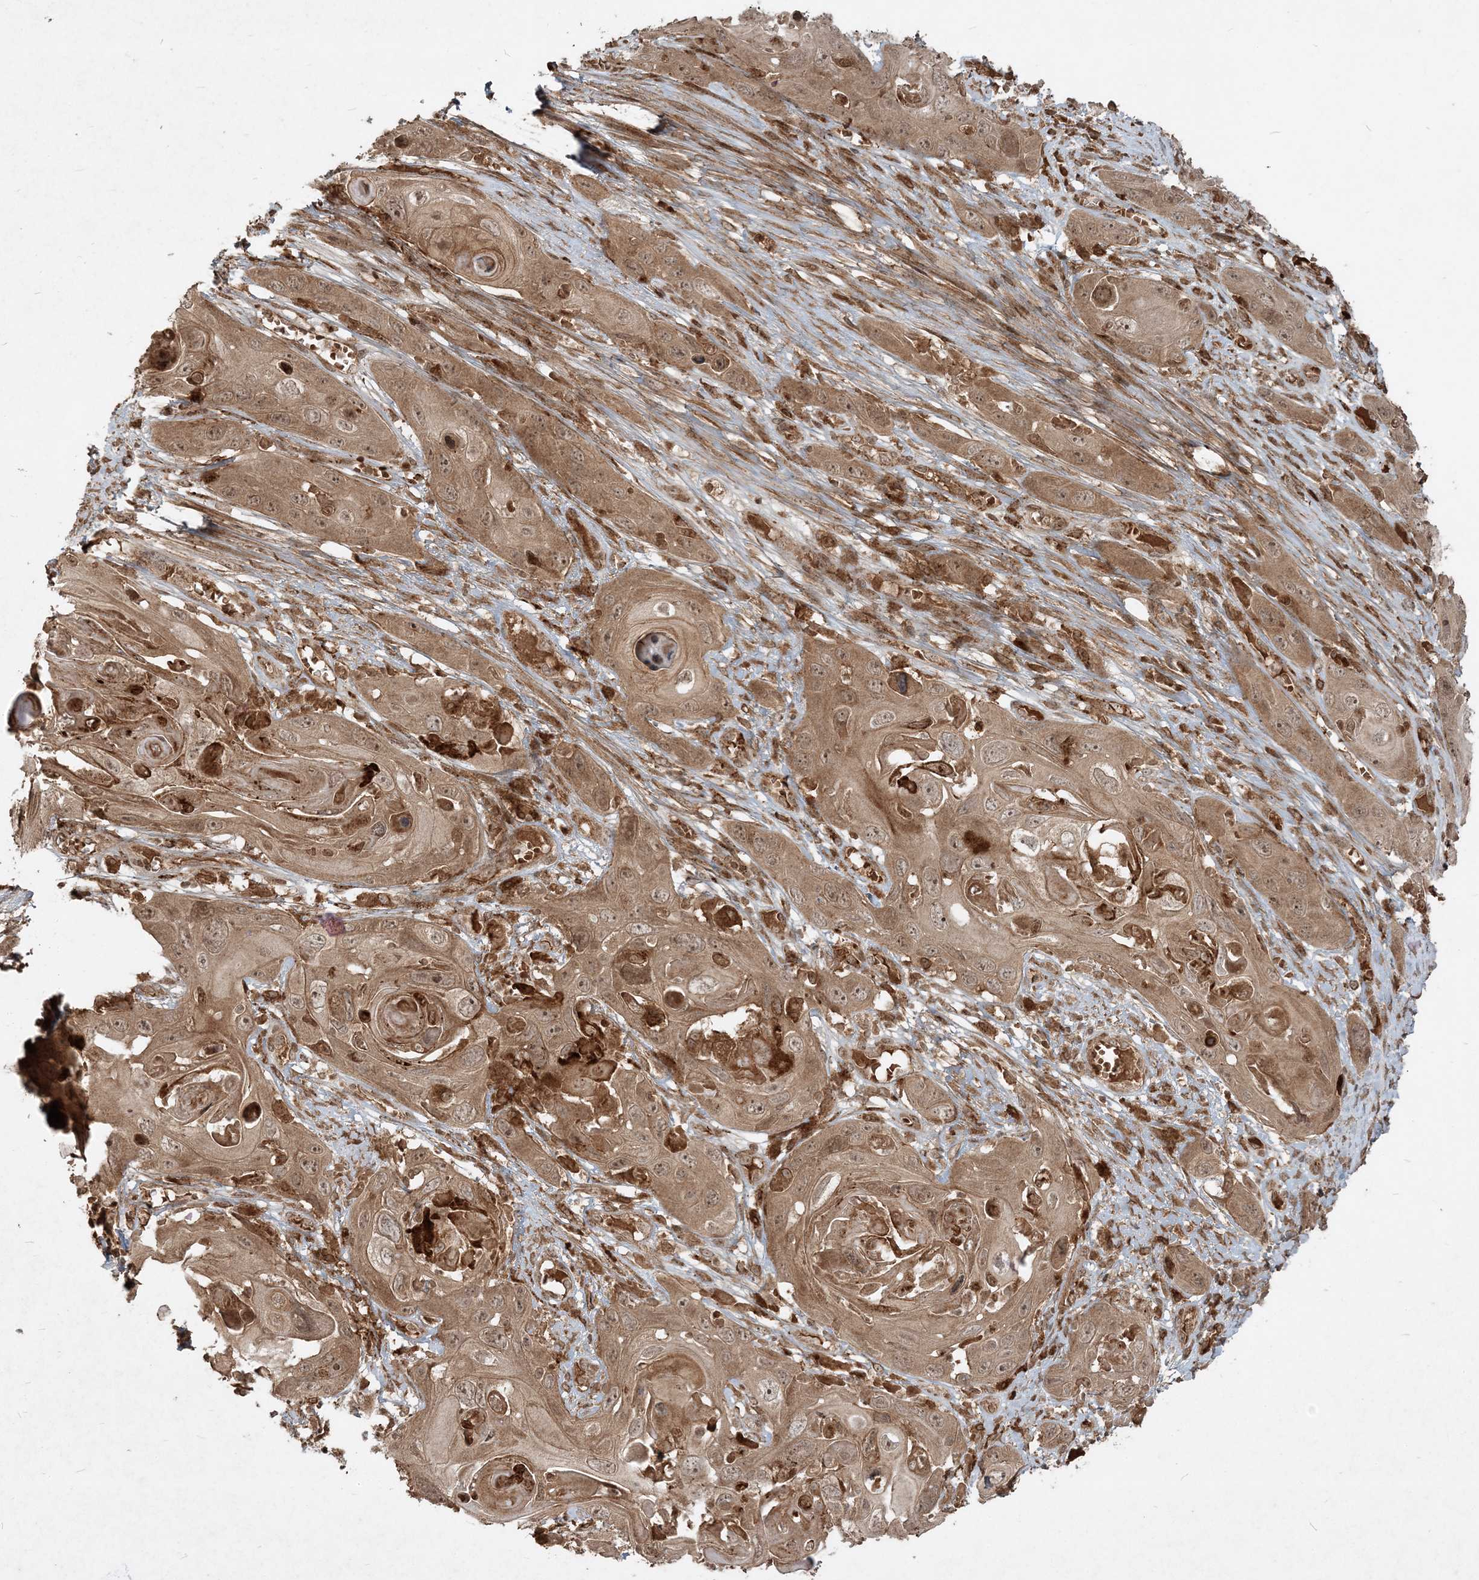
{"staining": {"intensity": "moderate", "quantity": ">75%", "location": "cytoplasmic/membranous,nuclear"}, "tissue": "skin cancer", "cell_type": "Tumor cells", "image_type": "cancer", "snomed": [{"axis": "morphology", "description": "Squamous cell carcinoma, NOS"}, {"axis": "topography", "description": "Skin"}], "caption": "Approximately >75% of tumor cells in human skin cancer (squamous cell carcinoma) demonstrate moderate cytoplasmic/membranous and nuclear protein expression as visualized by brown immunohistochemical staining.", "gene": "NARS1", "patient": {"sex": "male", "age": 55}}